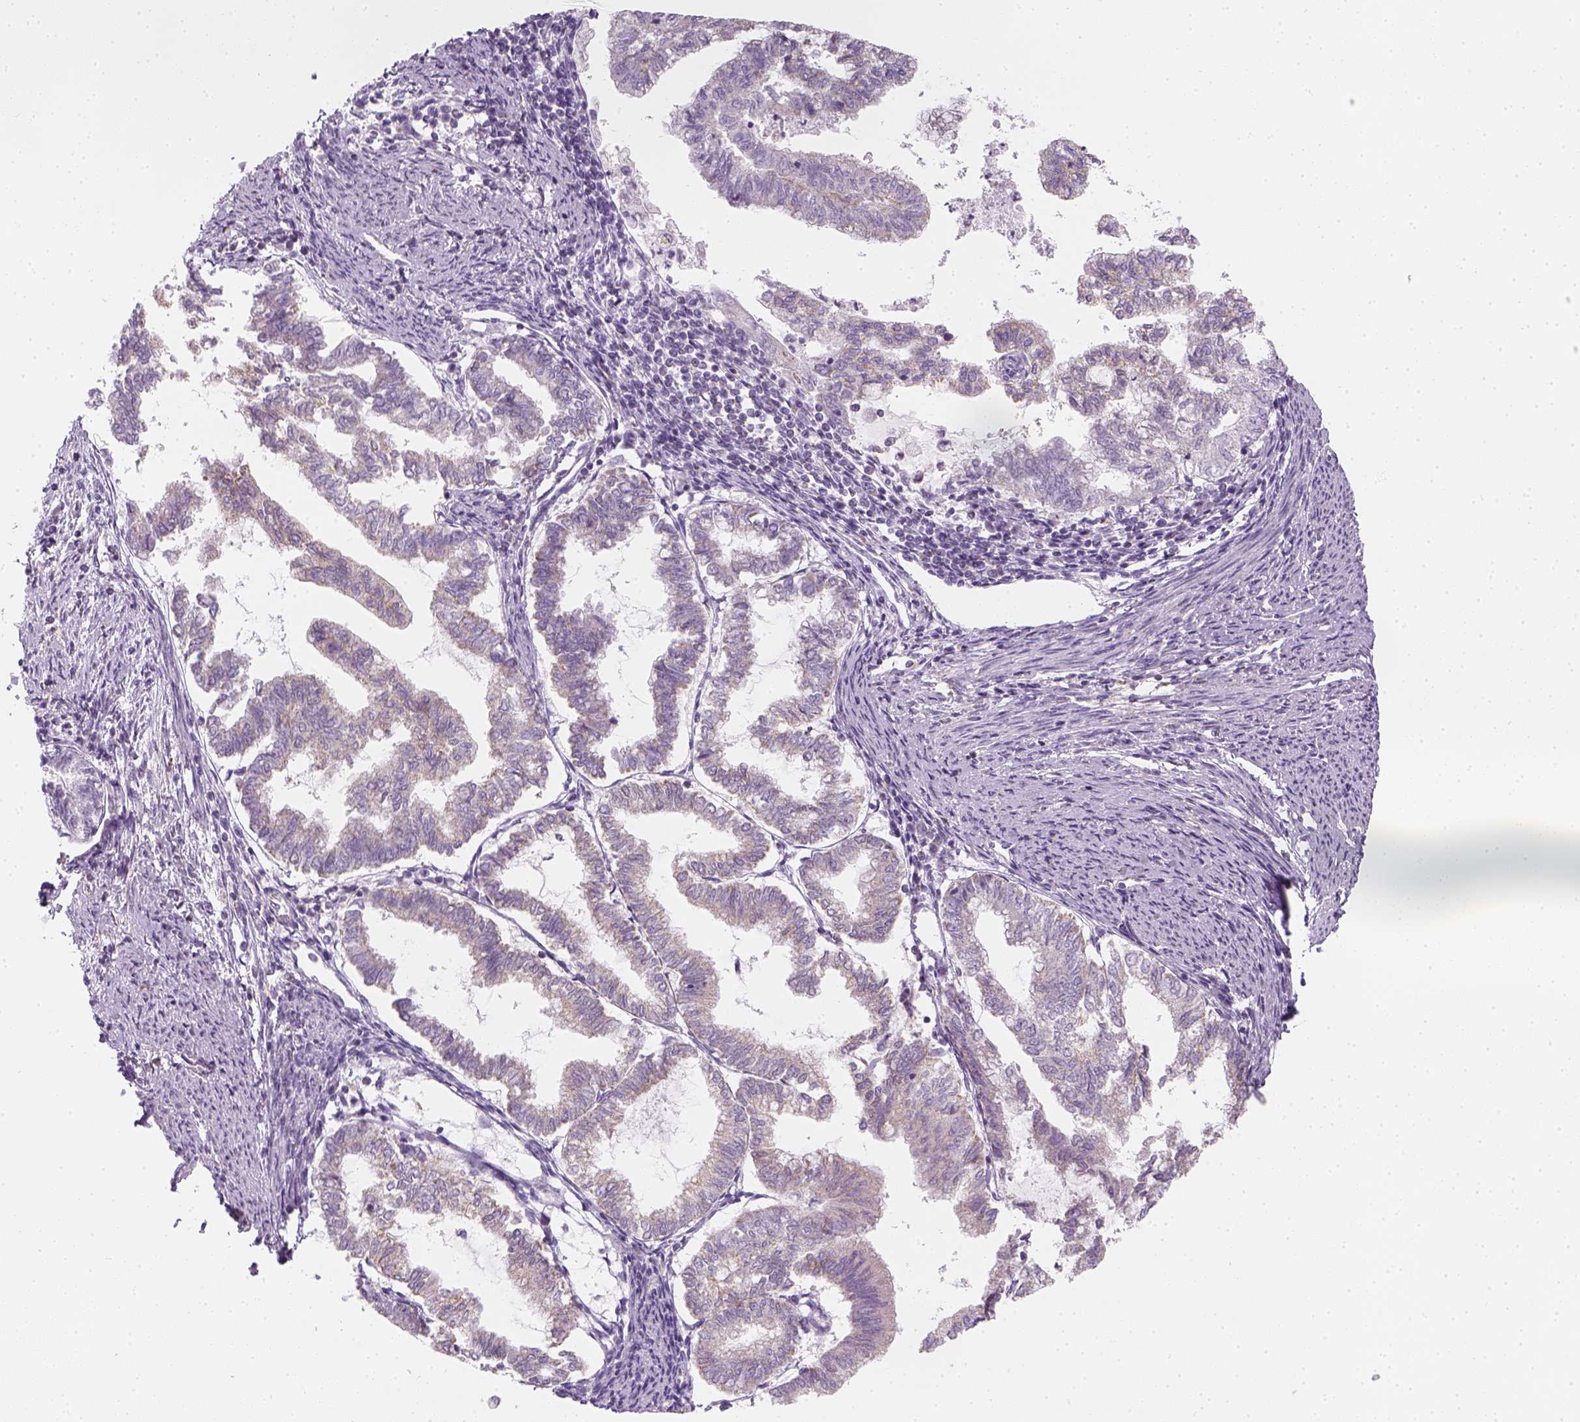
{"staining": {"intensity": "negative", "quantity": "none", "location": "none"}, "tissue": "endometrial cancer", "cell_type": "Tumor cells", "image_type": "cancer", "snomed": [{"axis": "morphology", "description": "Adenocarcinoma, NOS"}, {"axis": "topography", "description": "Endometrium"}], "caption": "There is no significant staining in tumor cells of adenocarcinoma (endometrial).", "gene": "AWAT2", "patient": {"sex": "female", "age": 79}}